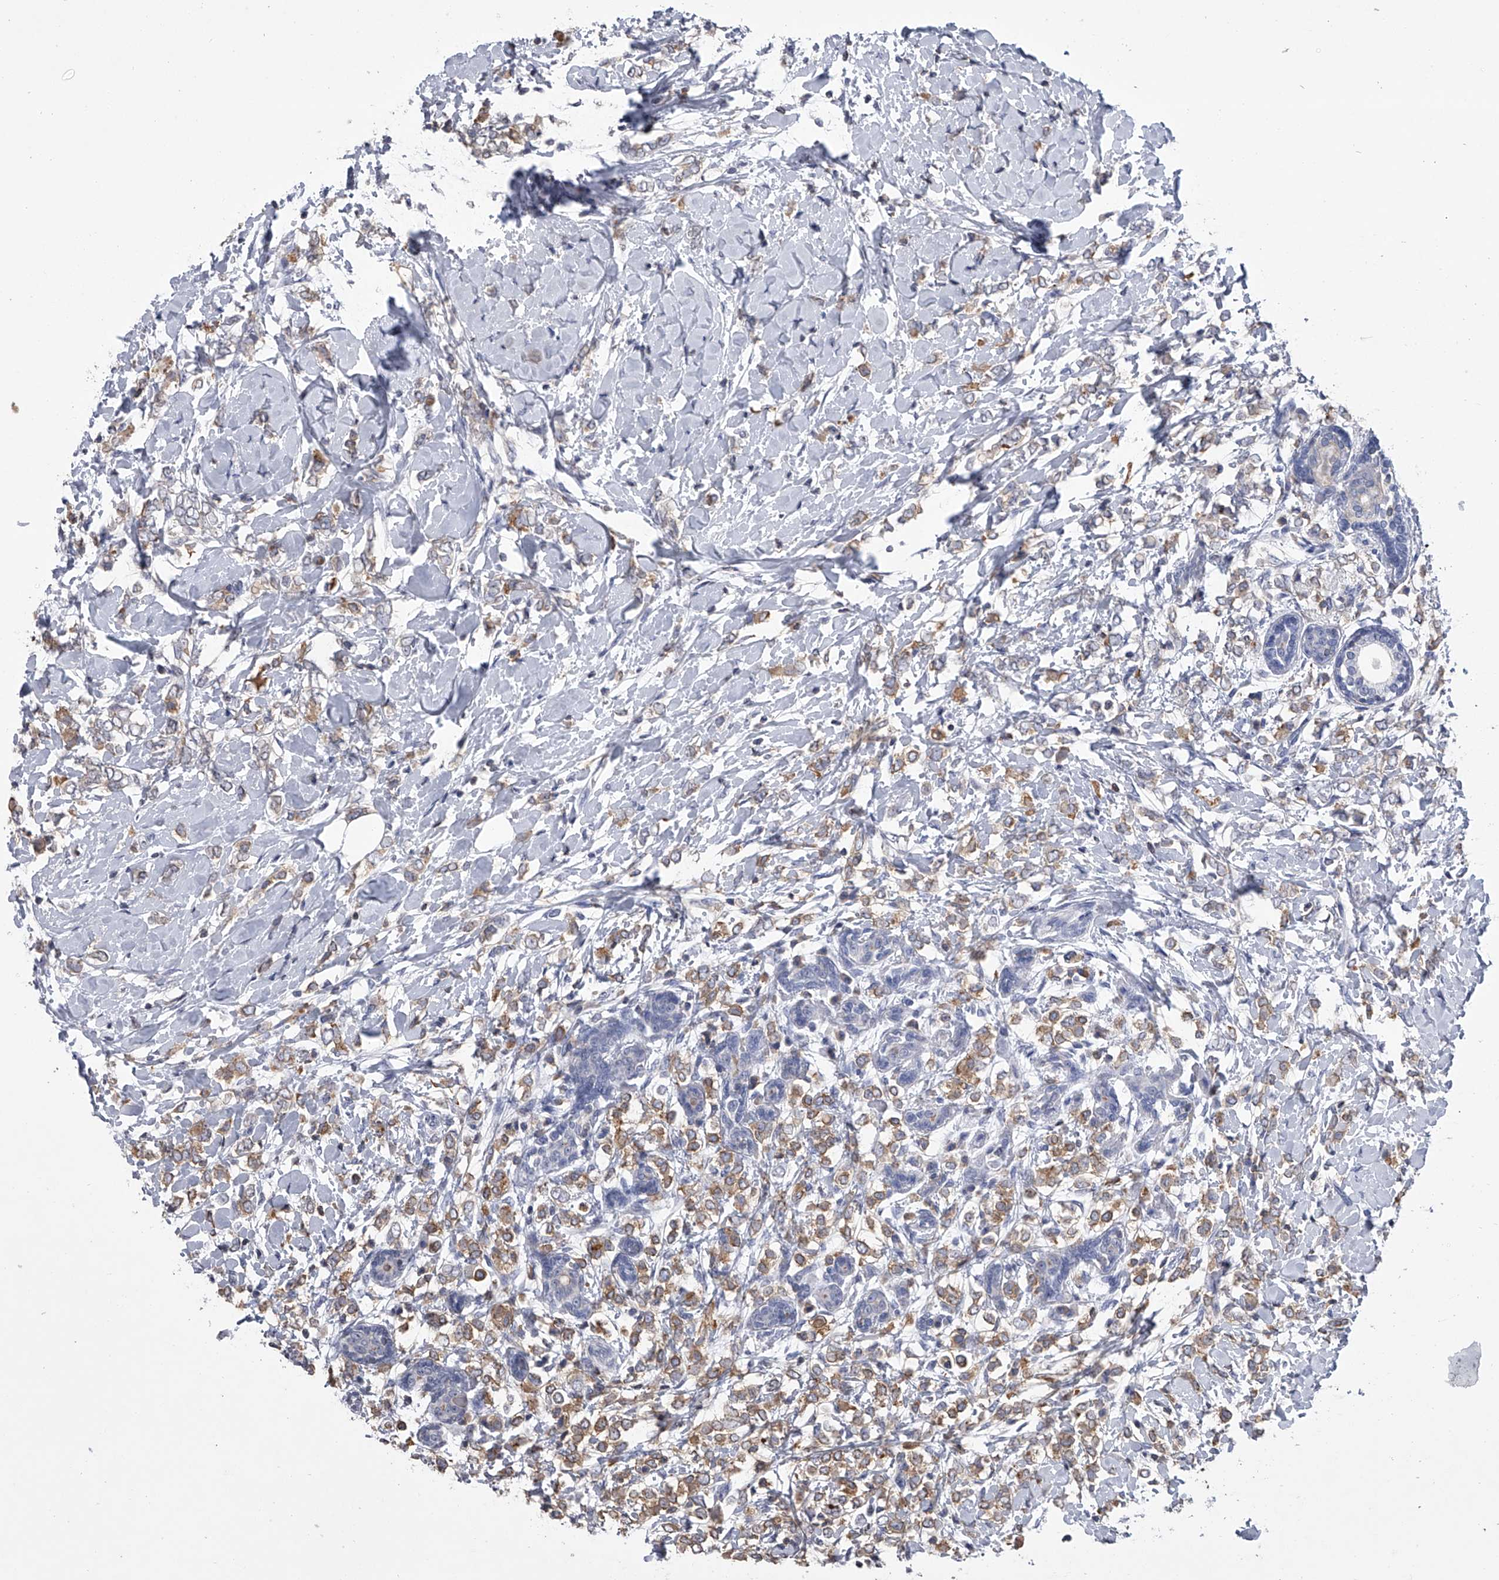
{"staining": {"intensity": "negative", "quantity": "none", "location": "none"}, "tissue": "breast cancer", "cell_type": "Tumor cells", "image_type": "cancer", "snomed": [{"axis": "morphology", "description": "Normal tissue, NOS"}, {"axis": "morphology", "description": "Lobular carcinoma"}, {"axis": "topography", "description": "Breast"}], "caption": "Histopathology image shows no protein positivity in tumor cells of breast lobular carcinoma tissue.", "gene": "TASP1", "patient": {"sex": "female", "age": 47}}